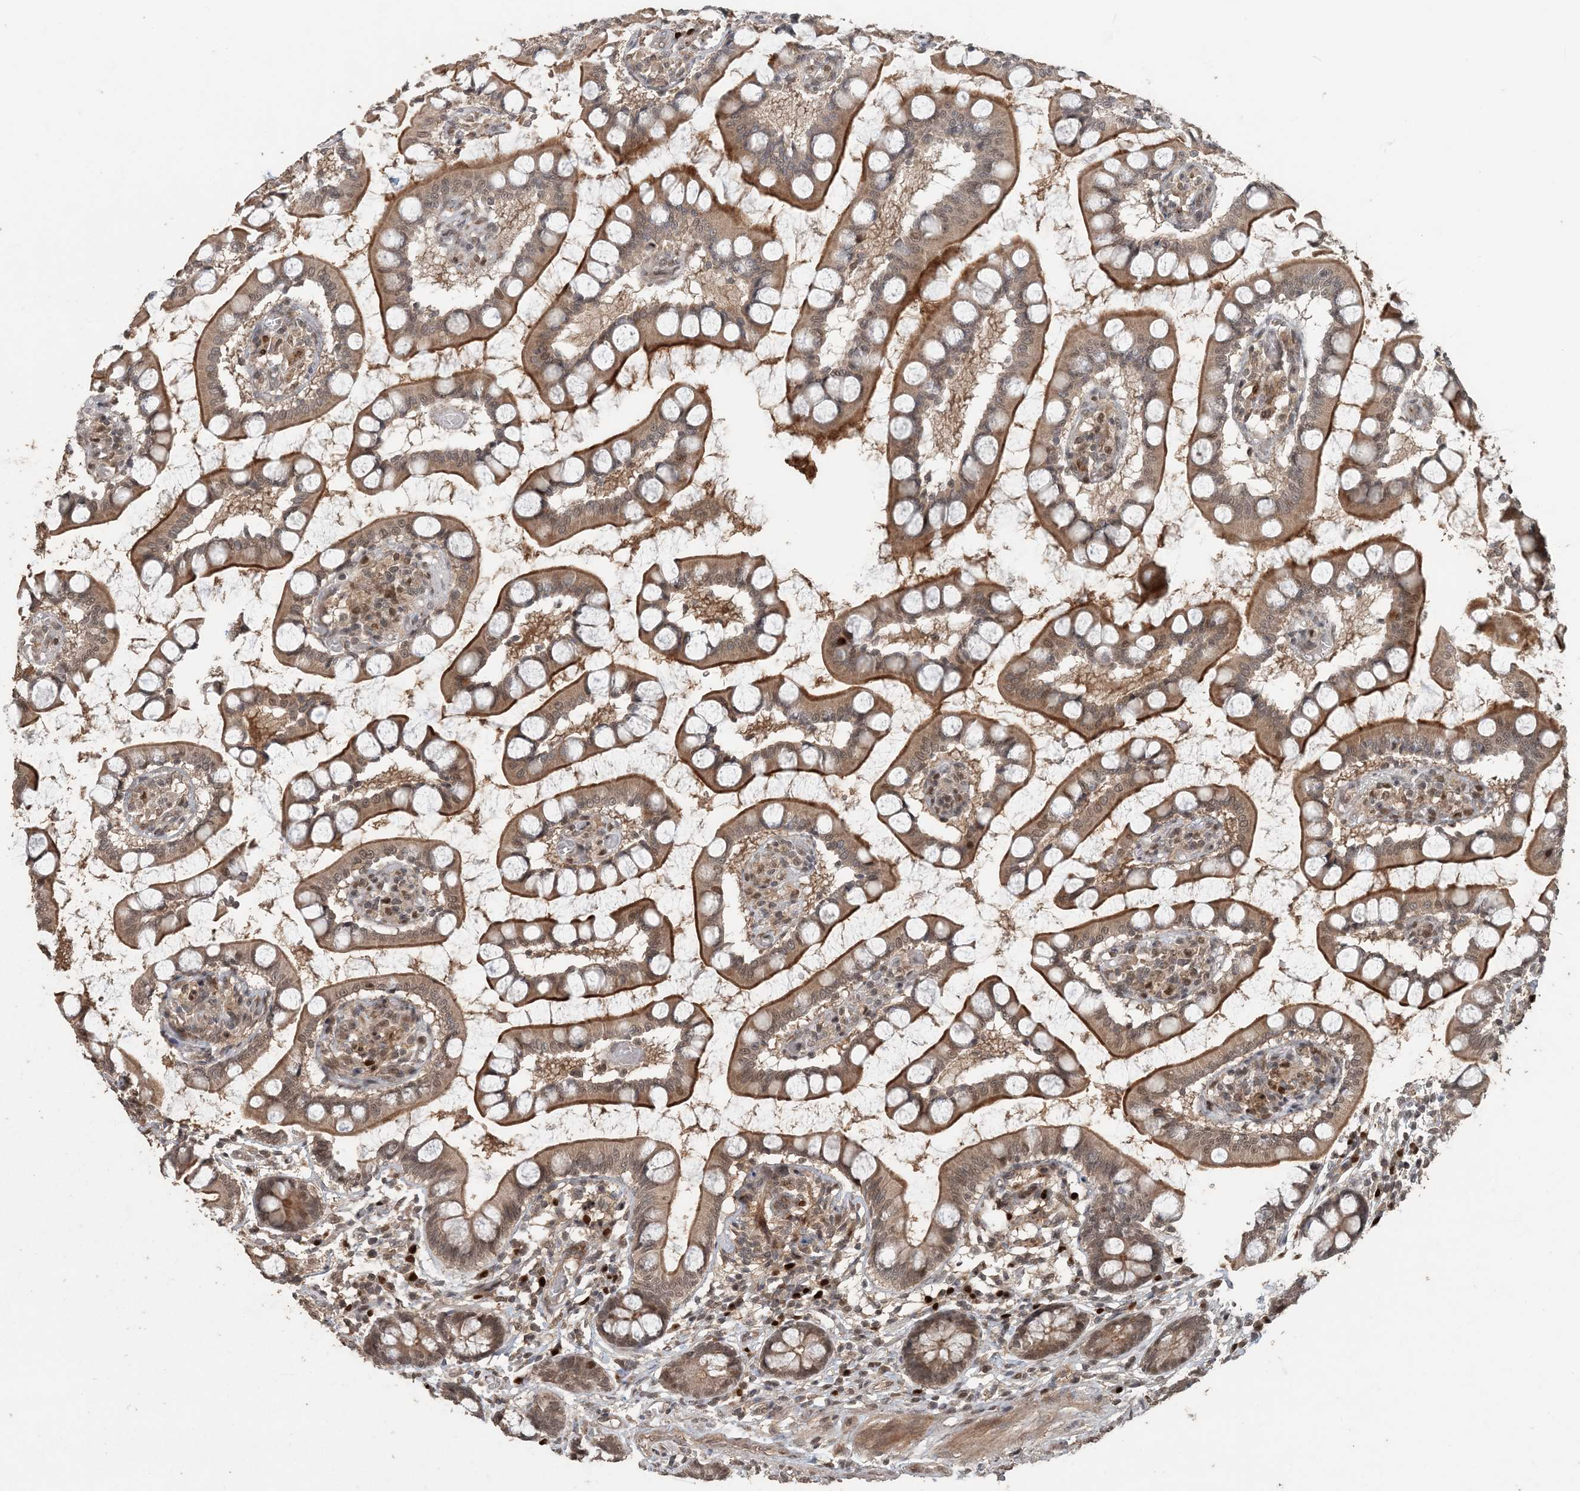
{"staining": {"intensity": "moderate", "quantity": ">75%", "location": "cytoplasmic/membranous,nuclear"}, "tissue": "small intestine", "cell_type": "Glandular cells", "image_type": "normal", "snomed": [{"axis": "morphology", "description": "Normal tissue, NOS"}, {"axis": "topography", "description": "Small intestine"}], "caption": "Small intestine stained with IHC demonstrates moderate cytoplasmic/membranous,nuclear expression in about >75% of glandular cells.", "gene": "ATP13A2", "patient": {"sex": "male", "age": 52}}